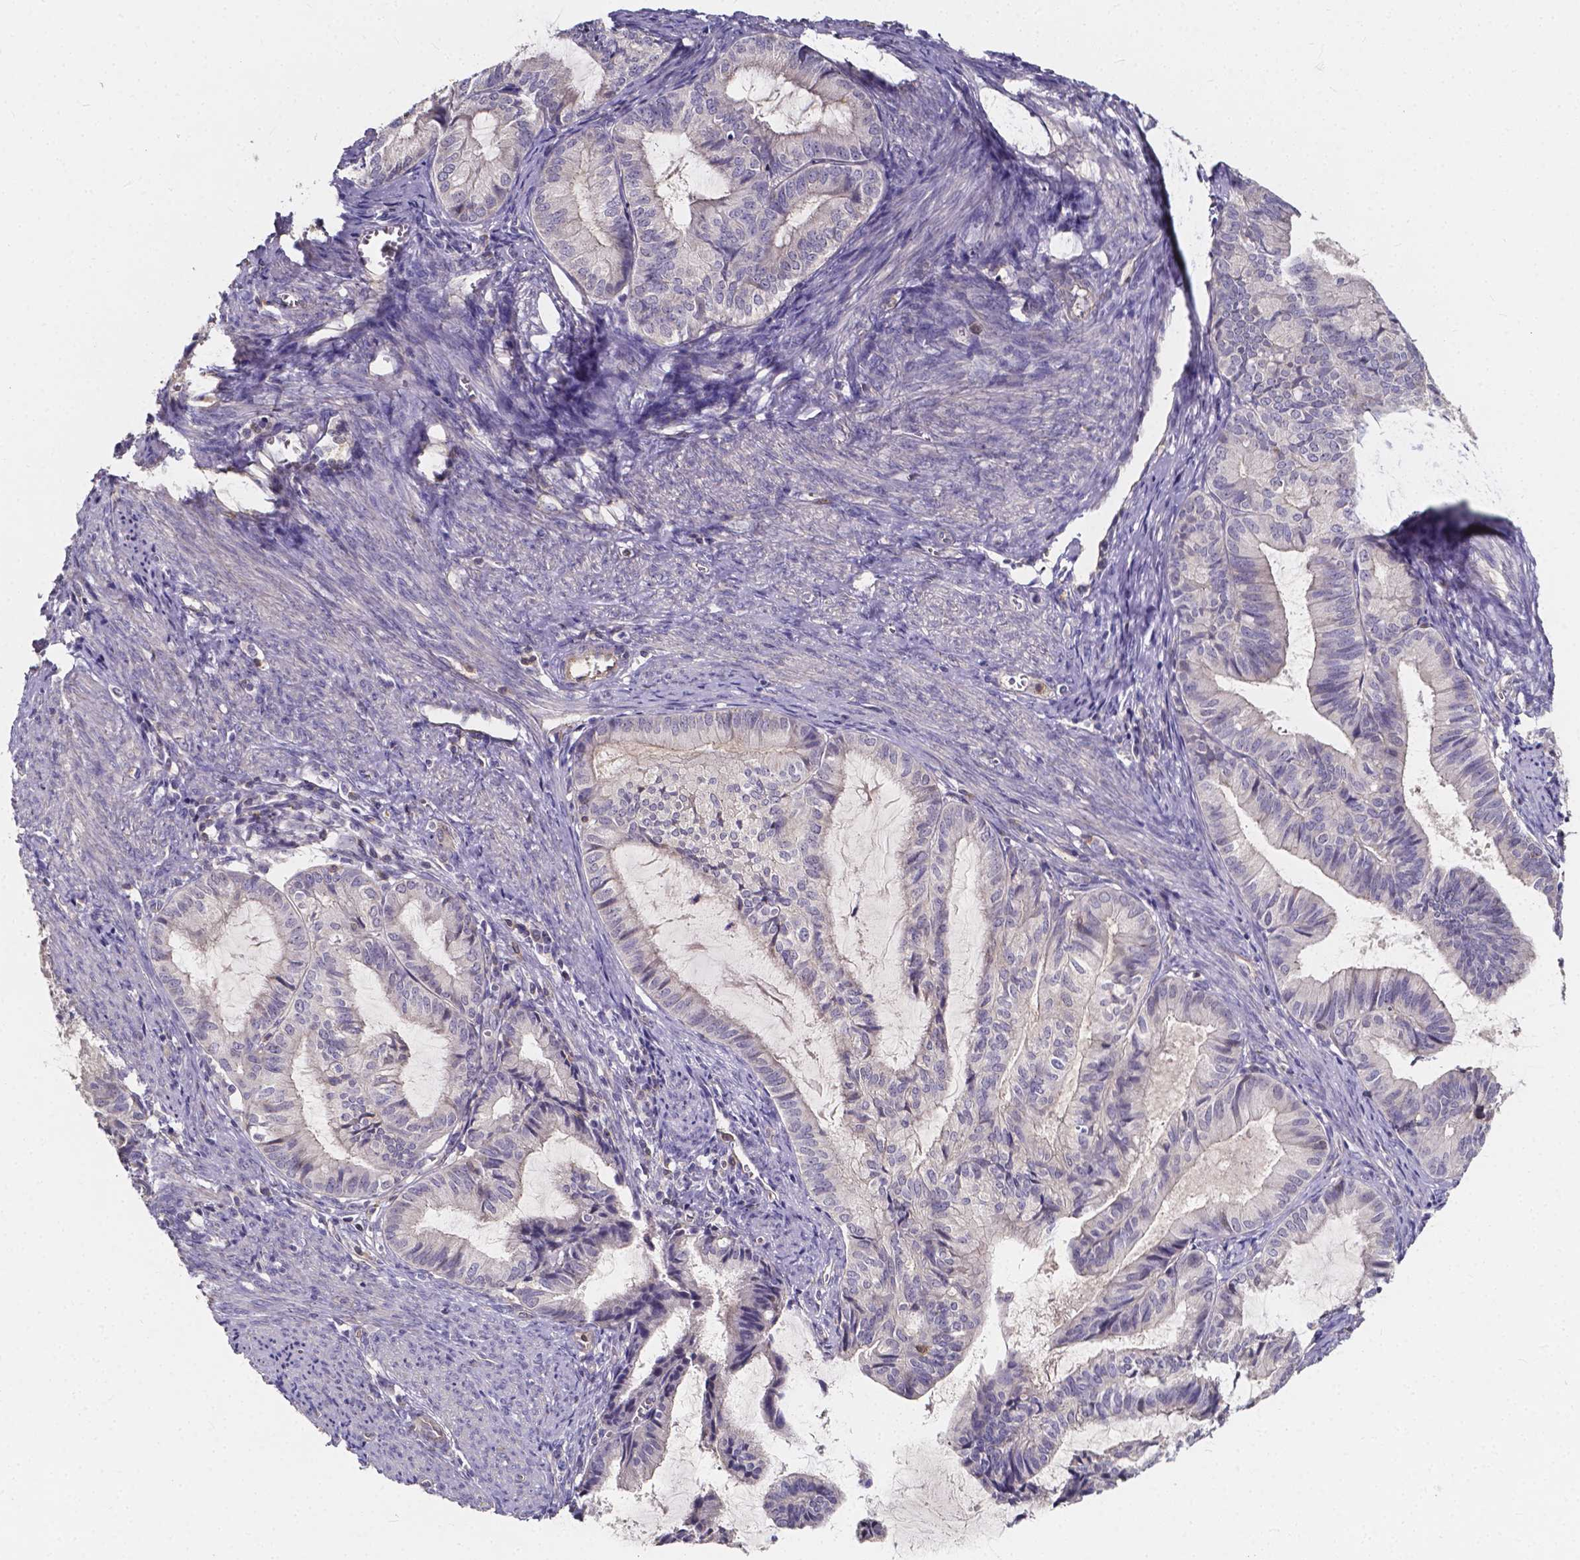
{"staining": {"intensity": "weak", "quantity": "<25%", "location": "cytoplasmic/membranous"}, "tissue": "endometrial cancer", "cell_type": "Tumor cells", "image_type": "cancer", "snomed": [{"axis": "morphology", "description": "Adenocarcinoma, NOS"}, {"axis": "topography", "description": "Endometrium"}], "caption": "A high-resolution histopathology image shows immunohistochemistry (IHC) staining of adenocarcinoma (endometrial), which displays no significant staining in tumor cells.", "gene": "THEMIS", "patient": {"sex": "female", "age": 86}}